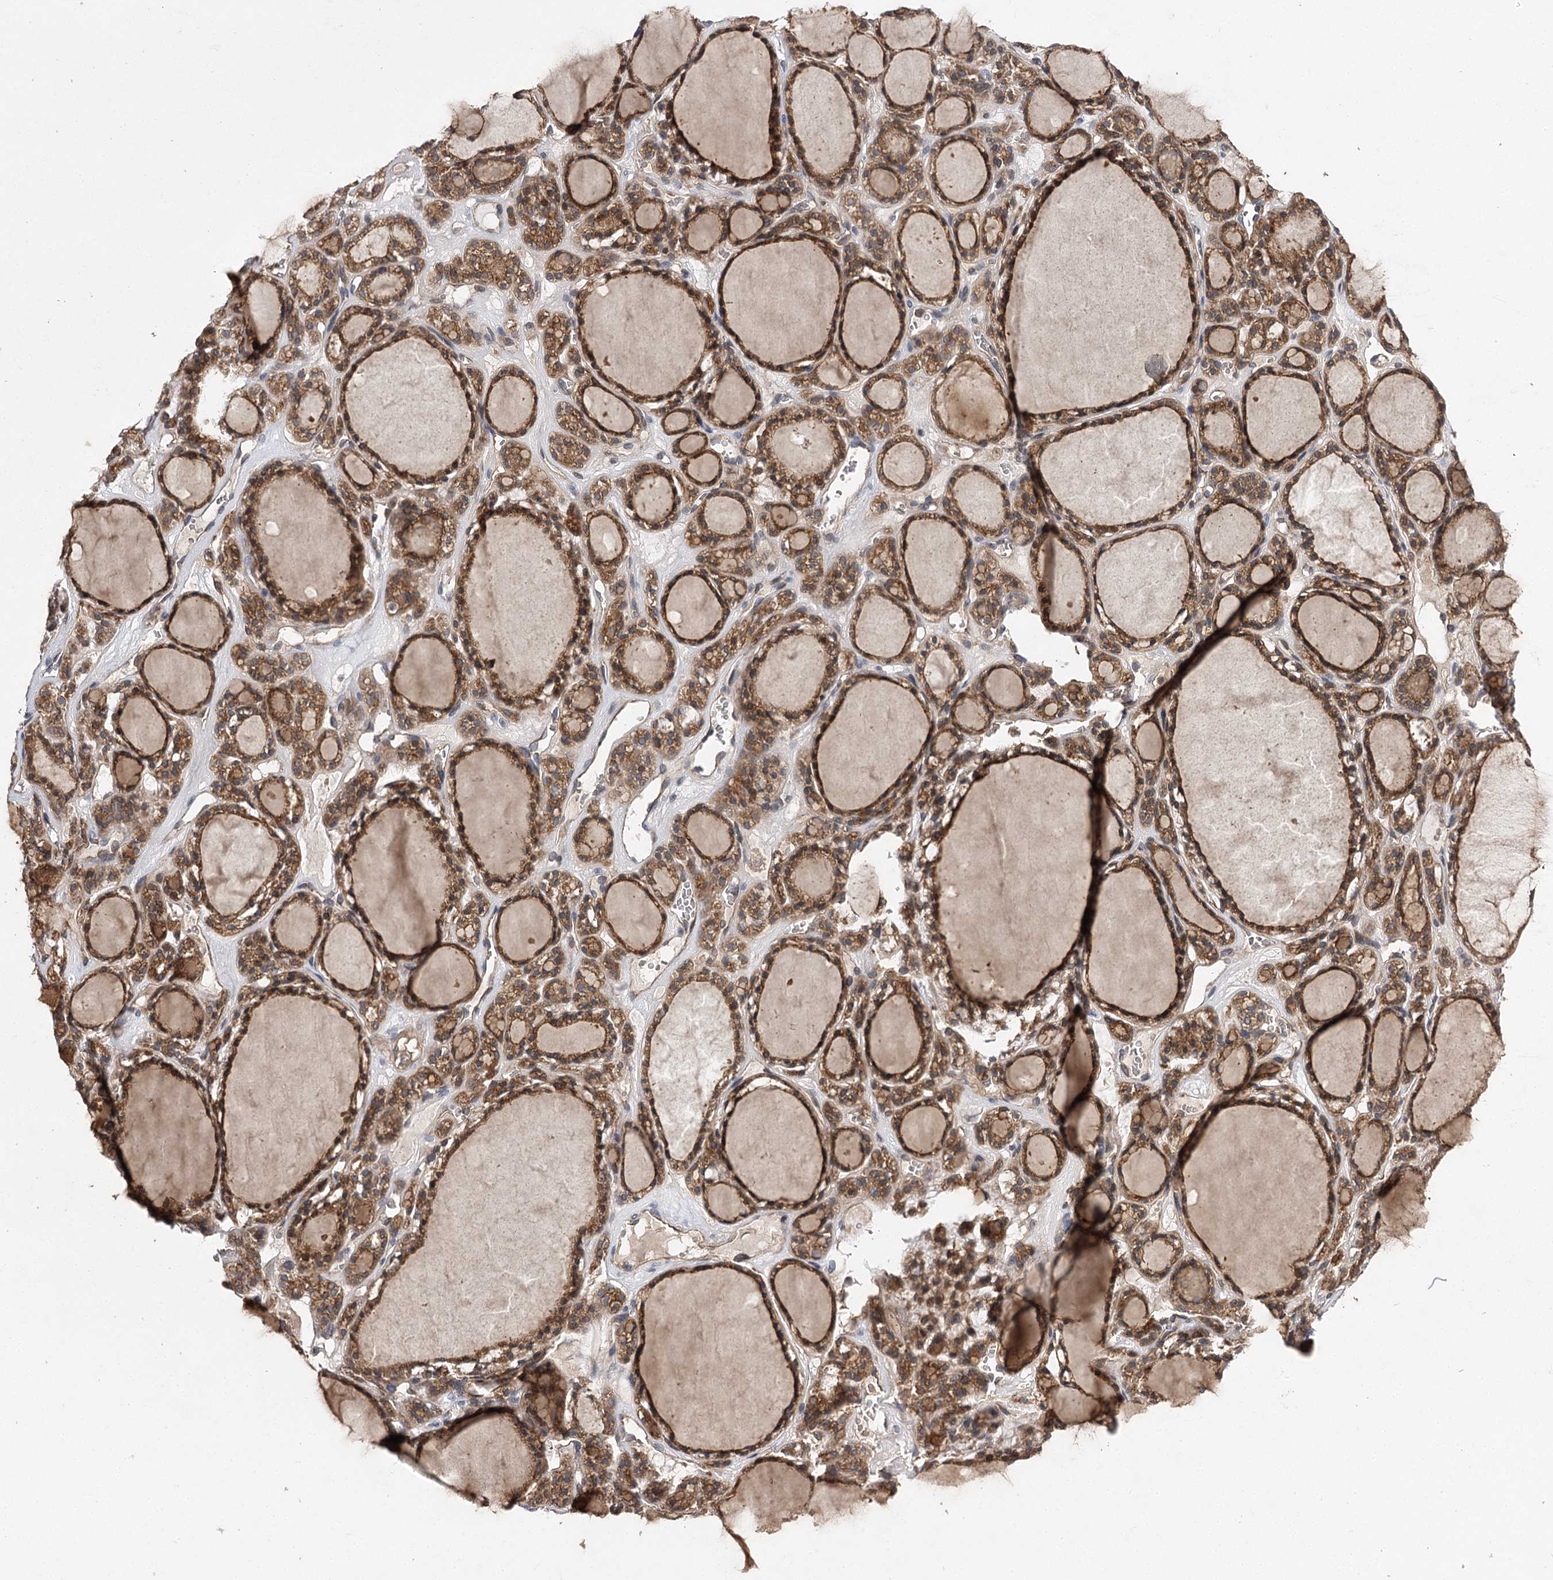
{"staining": {"intensity": "strong", "quantity": ">75%", "location": "cytoplasmic/membranous"}, "tissue": "thyroid gland", "cell_type": "Glandular cells", "image_type": "normal", "snomed": [{"axis": "morphology", "description": "Normal tissue, NOS"}, {"axis": "topography", "description": "Thyroid gland"}], "caption": "Immunohistochemistry staining of benign thyroid gland, which exhibits high levels of strong cytoplasmic/membranous expression in approximately >75% of glandular cells indicating strong cytoplasmic/membranous protein positivity. The staining was performed using DAB (3,3'-diaminobenzidine) (brown) for protein detection and nuclei were counterstained in hematoxylin (blue).", "gene": "BCR", "patient": {"sex": "female", "age": 28}}